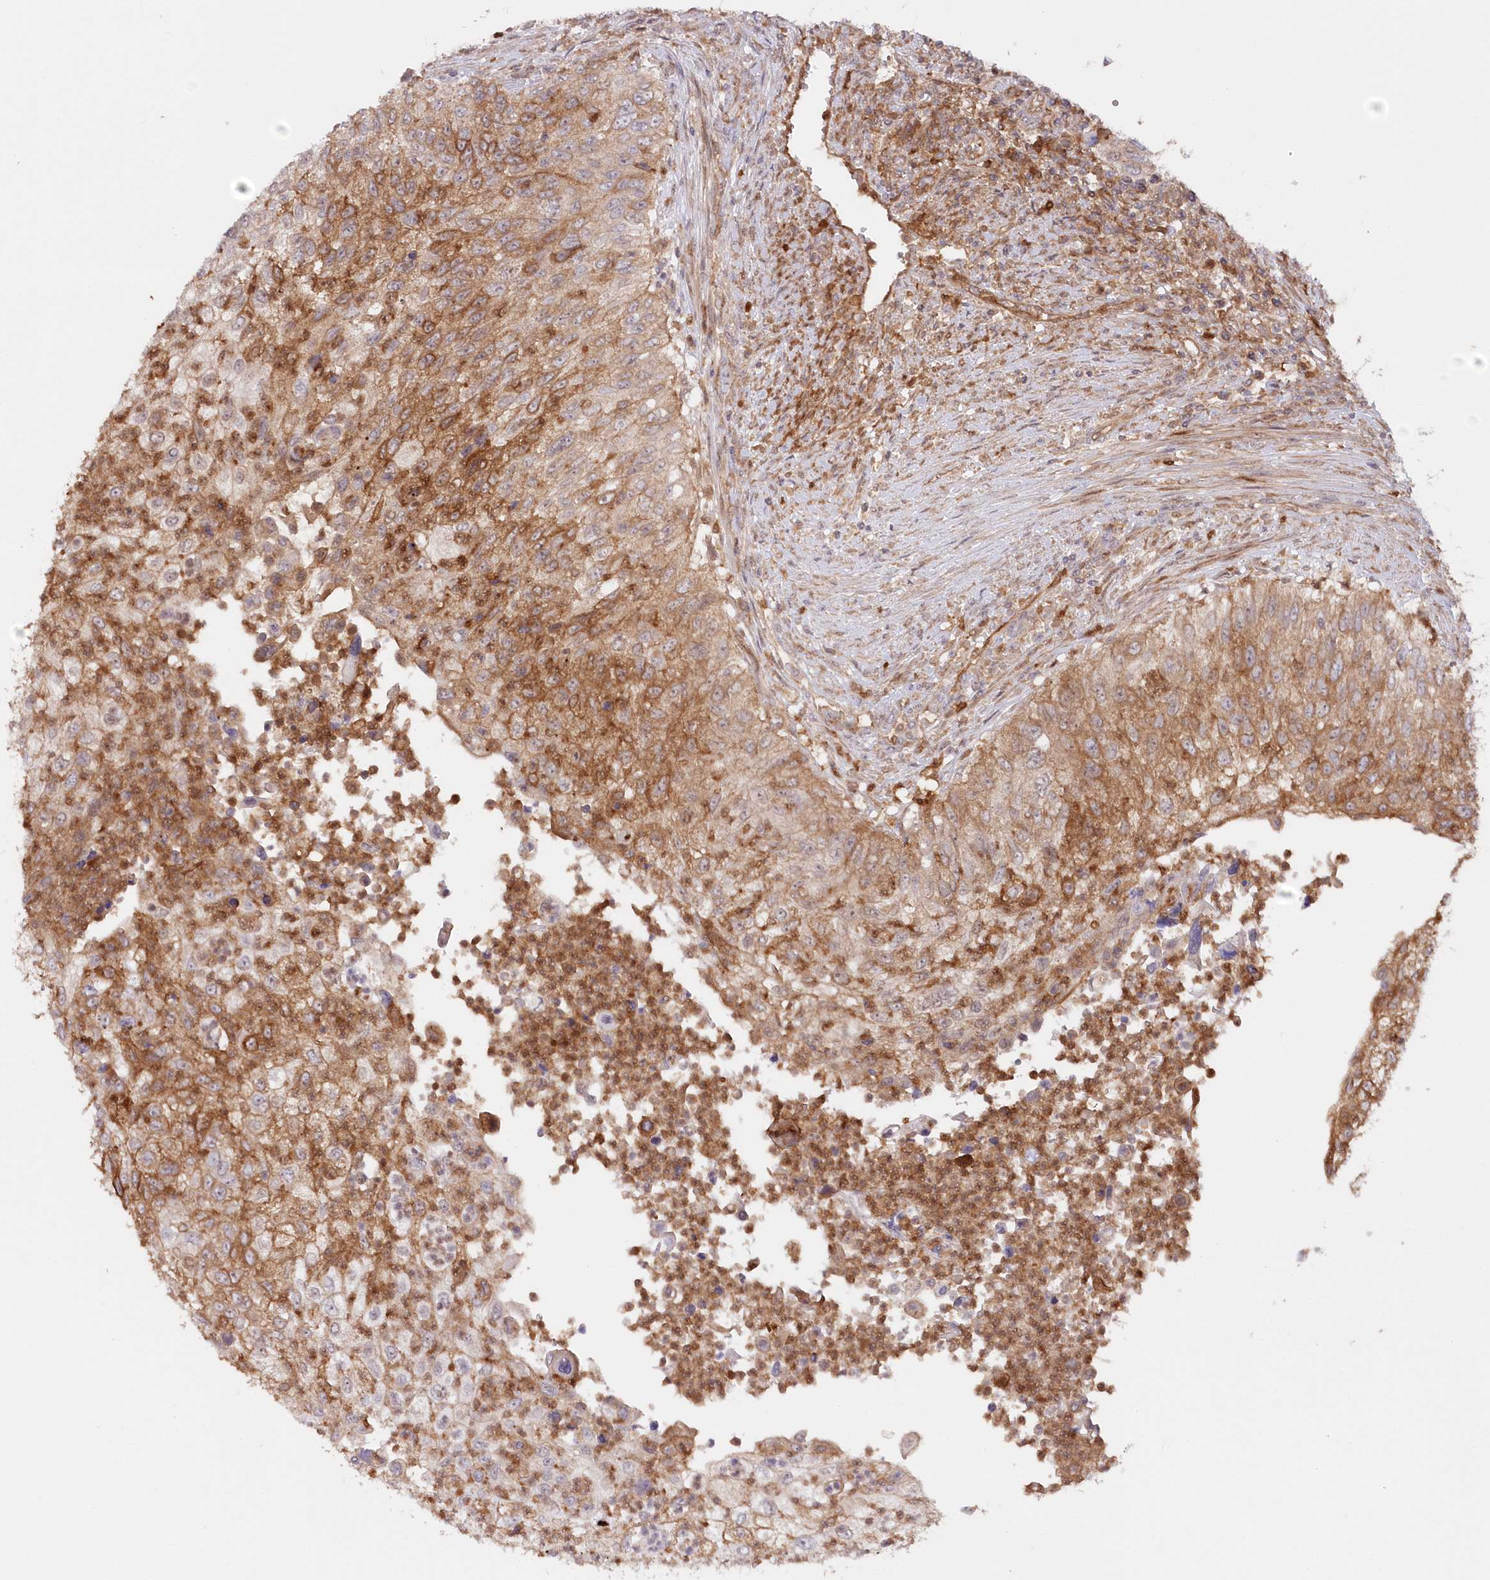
{"staining": {"intensity": "moderate", "quantity": "25%-75%", "location": "cytoplasmic/membranous"}, "tissue": "urothelial cancer", "cell_type": "Tumor cells", "image_type": "cancer", "snomed": [{"axis": "morphology", "description": "Urothelial carcinoma, High grade"}, {"axis": "topography", "description": "Urinary bladder"}], "caption": "This photomicrograph displays immunohistochemistry (IHC) staining of human high-grade urothelial carcinoma, with medium moderate cytoplasmic/membranous staining in about 25%-75% of tumor cells.", "gene": "GBE1", "patient": {"sex": "female", "age": 60}}